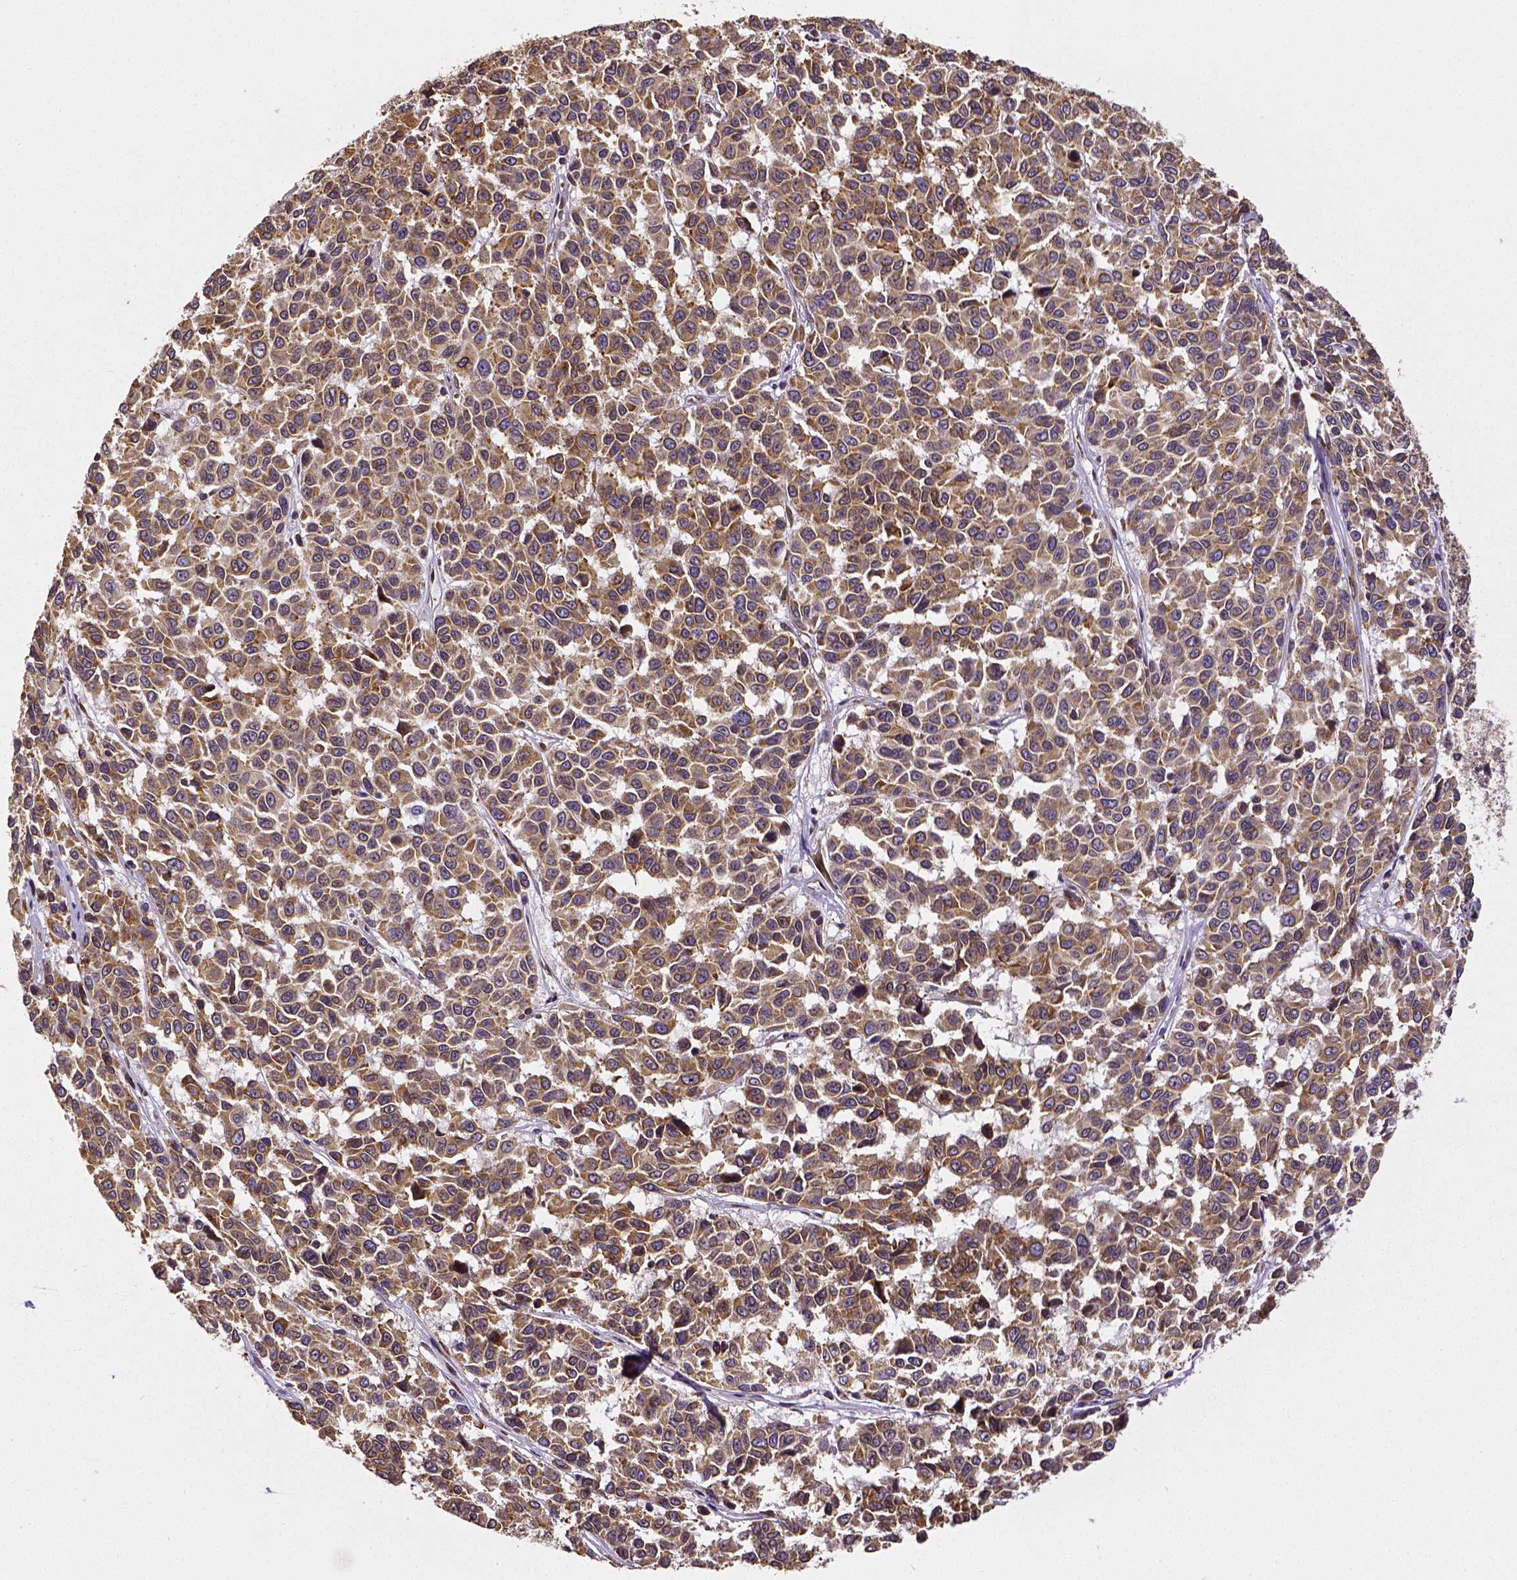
{"staining": {"intensity": "moderate", "quantity": ">75%", "location": "cytoplasmic/membranous"}, "tissue": "melanoma", "cell_type": "Tumor cells", "image_type": "cancer", "snomed": [{"axis": "morphology", "description": "Malignant melanoma, NOS"}, {"axis": "topography", "description": "Skin"}], "caption": "Malignant melanoma stained with a brown dye displays moderate cytoplasmic/membranous positive staining in approximately >75% of tumor cells.", "gene": "MTDH", "patient": {"sex": "female", "age": 66}}